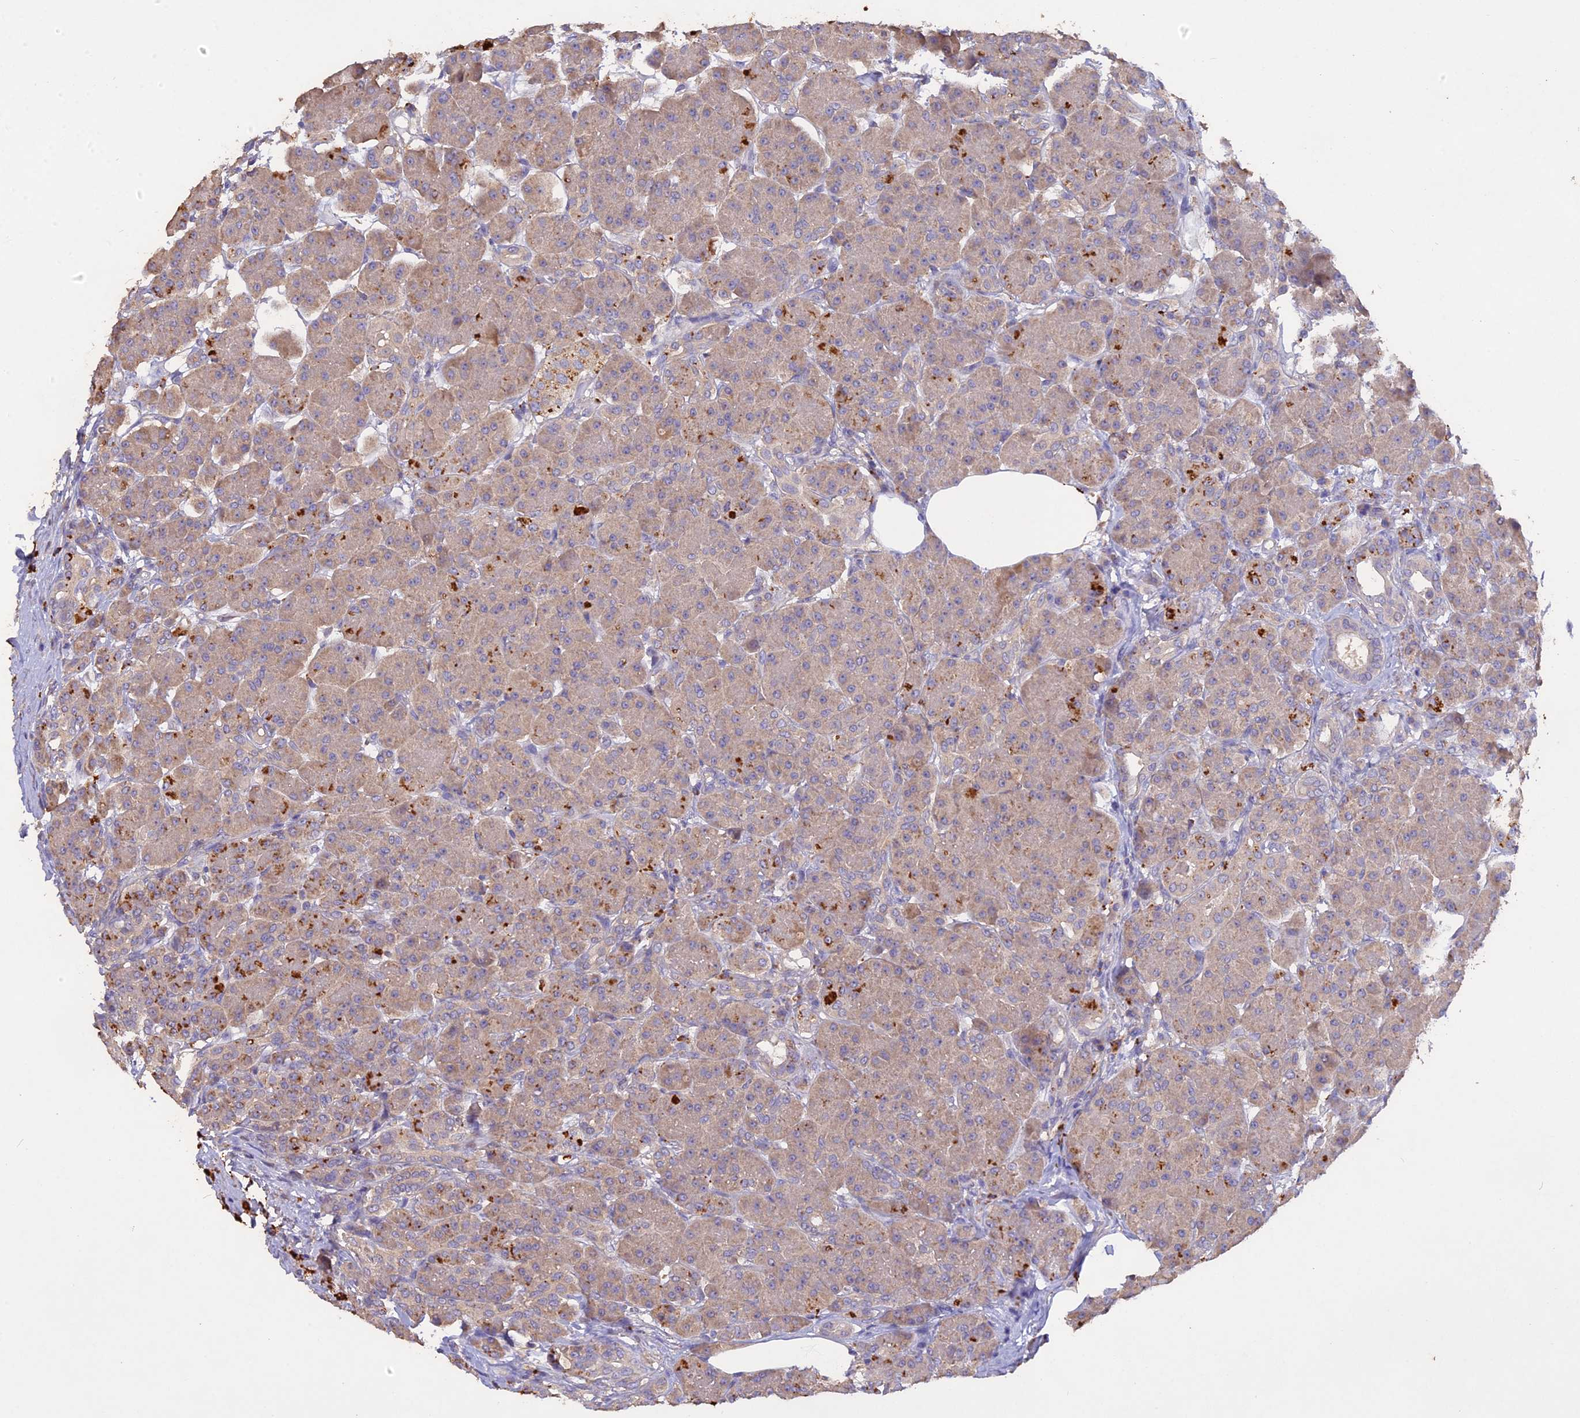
{"staining": {"intensity": "weak", "quantity": ">75%", "location": "cytoplasmic/membranous"}, "tissue": "pancreas", "cell_type": "Exocrine glandular cells", "image_type": "normal", "snomed": [{"axis": "morphology", "description": "Normal tissue, NOS"}, {"axis": "topography", "description": "Pancreas"}], "caption": "Immunohistochemistry image of unremarkable pancreas: pancreas stained using IHC demonstrates low levels of weak protein expression localized specifically in the cytoplasmic/membranous of exocrine glandular cells, appearing as a cytoplasmic/membranous brown color.", "gene": "SLC26A4", "patient": {"sex": "male", "age": 63}}